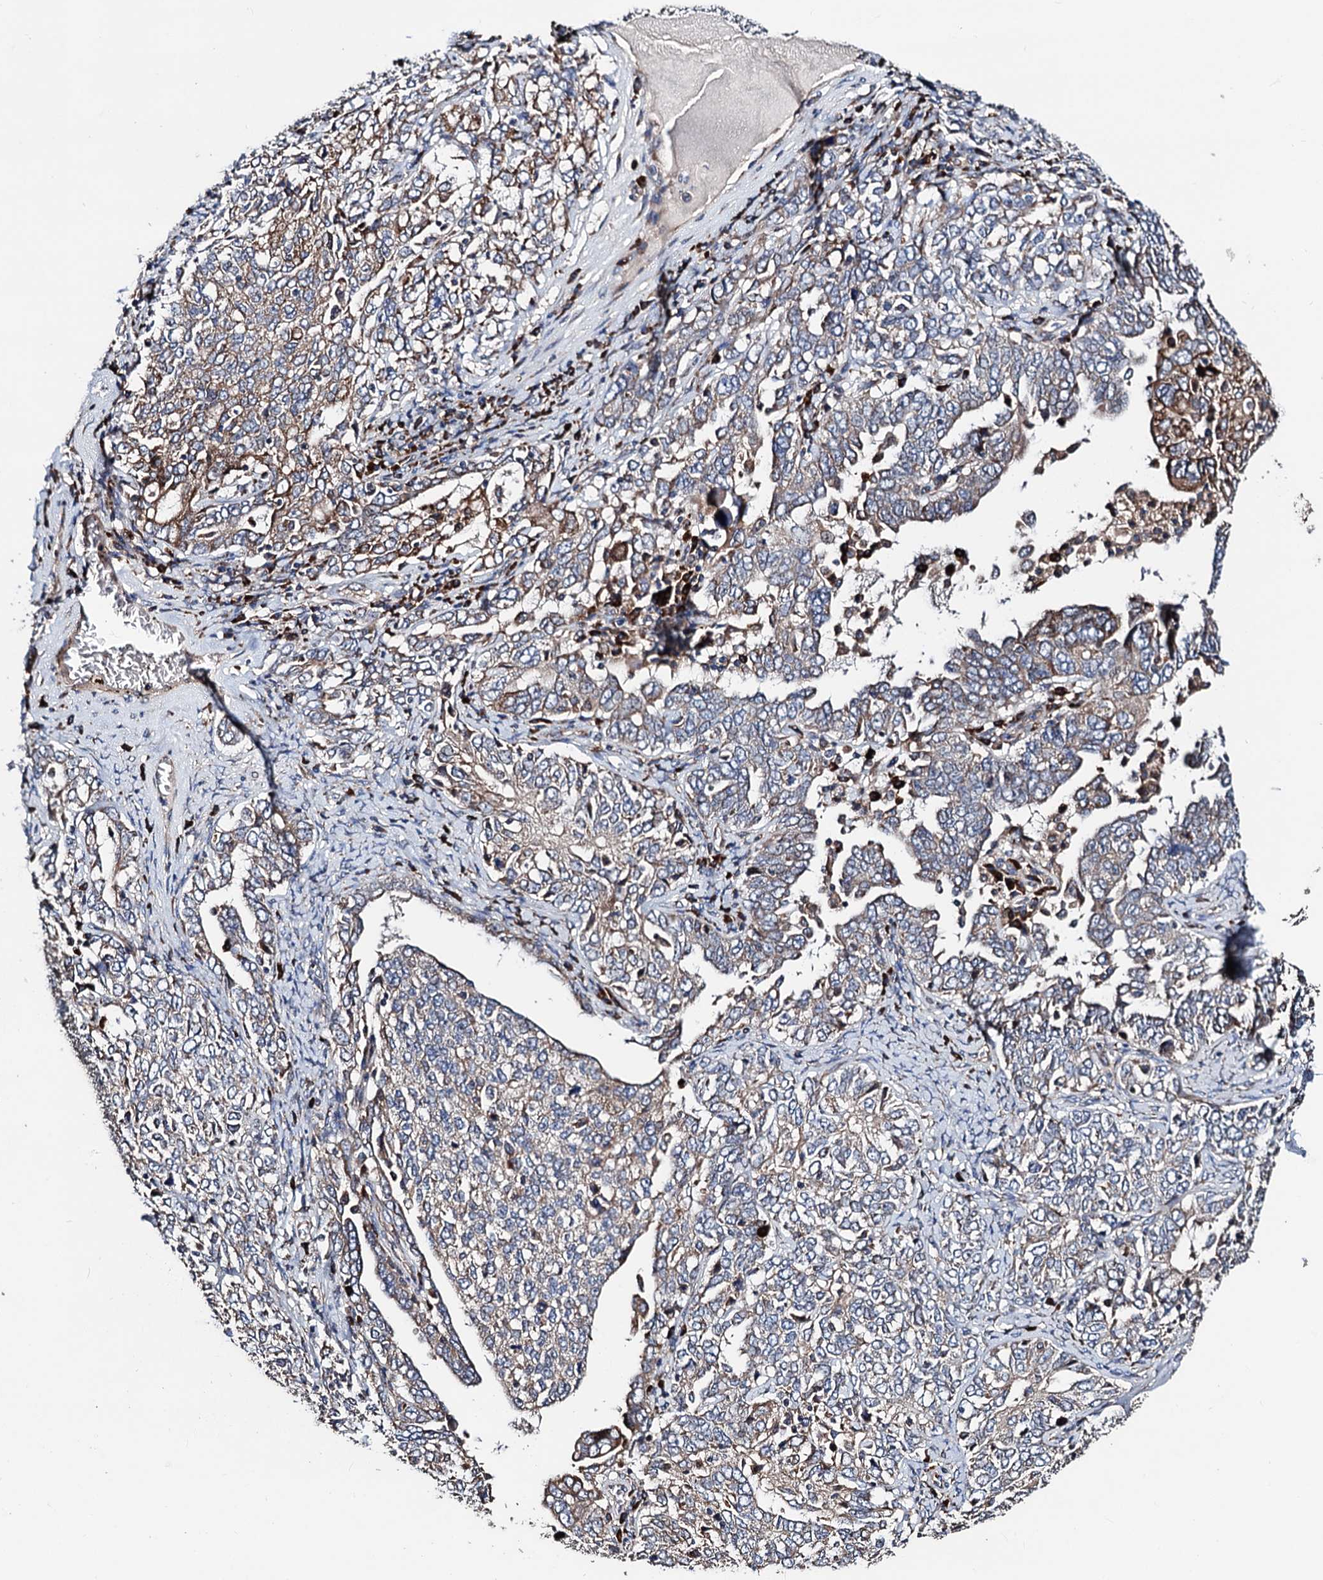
{"staining": {"intensity": "moderate", "quantity": "<25%", "location": "cytoplasmic/membranous"}, "tissue": "ovarian cancer", "cell_type": "Tumor cells", "image_type": "cancer", "snomed": [{"axis": "morphology", "description": "Carcinoma, endometroid"}, {"axis": "topography", "description": "Ovary"}], "caption": "Protein expression analysis of human ovarian cancer (endometroid carcinoma) reveals moderate cytoplasmic/membranous expression in approximately <25% of tumor cells.", "gene": "AKAP11", "patient": {"sex": "female", "age": 62}}